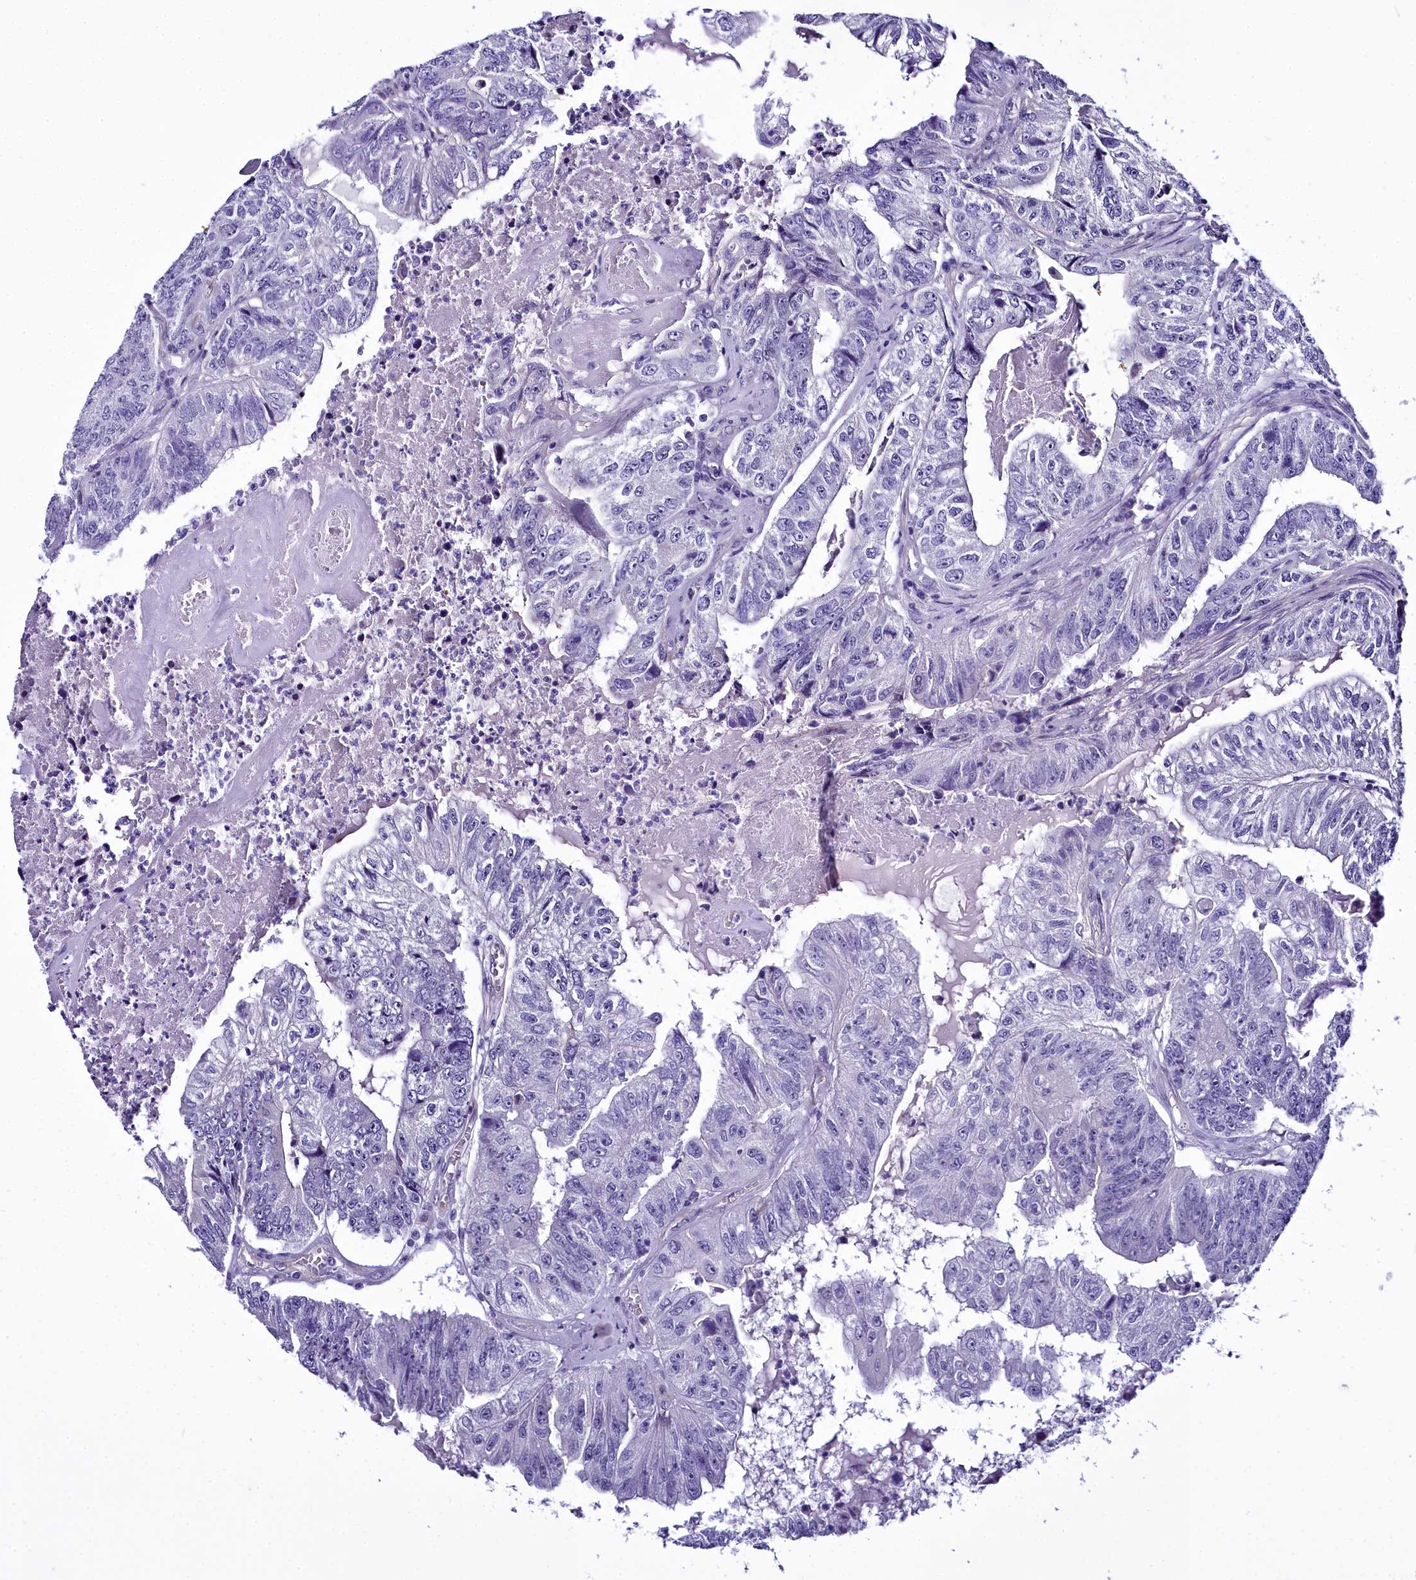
{"staining": {"intensity": "negative", "quantity": "none", "location": "none"}, "tissue": "colorectal cancer", "cell_type": "Tumor cells", "image_type": "cancer", "snomed": [{"axis": "morphology", "description": "Adenocarcinoma, NOS"}, {"axis": "topography", "description": "Colon"}], "caption": "Immunohistochemistry (IHC) image of colorectal cancer (adenocarcinoma) stained for a protein (brown), which reveals no positivity in tumor cells.", "gene": "TIMM22", "patient": {"sex": "female", "age": 67}}